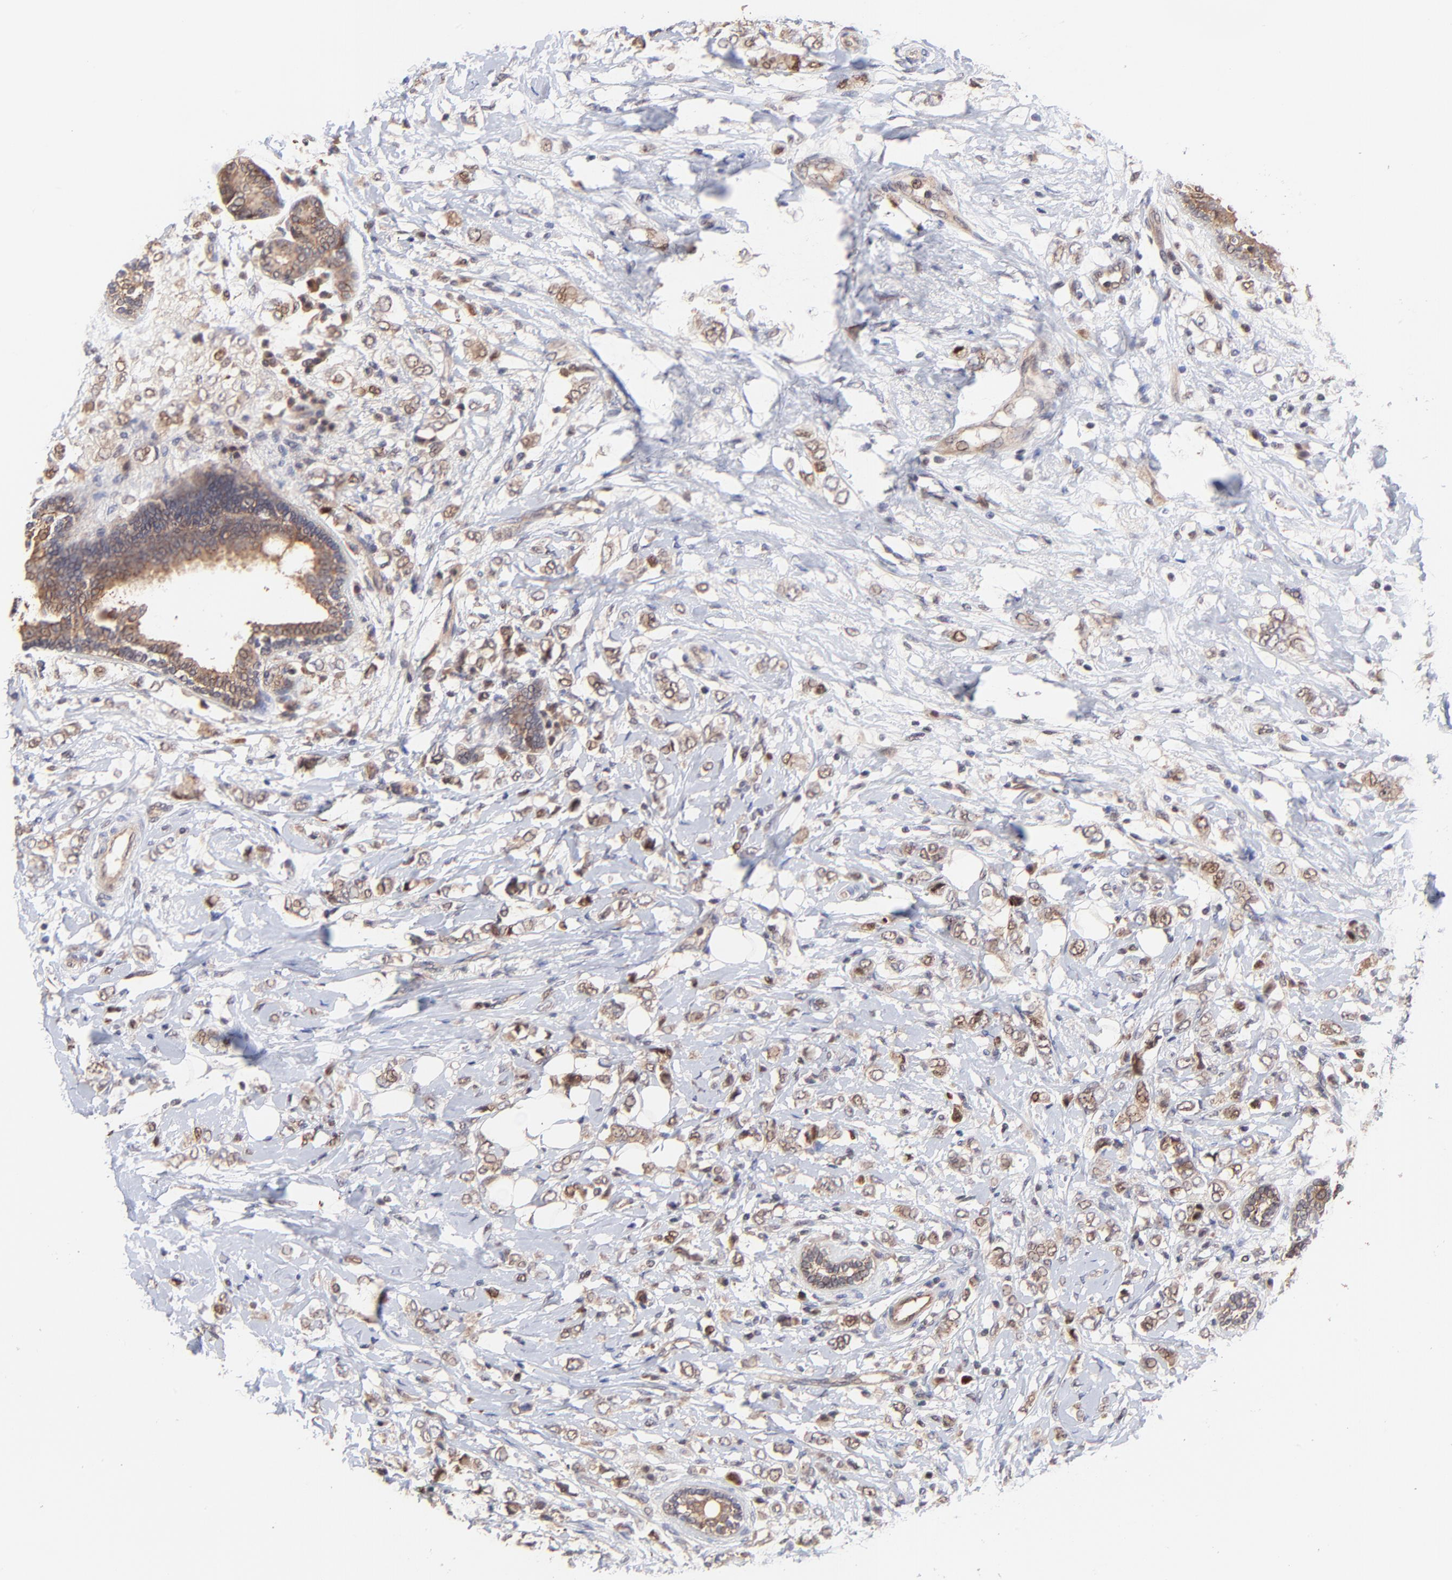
{"staining": {"intensity": "moderate", "quantity": ">75%", "location": "cytoplasmic/membranous,nuclear"}, "tissue": "breast cancer", "cell_type": "Tumor cells", "image_type": "cancer", "snomed": [{"axis": "morphology", "description": "Normal tissue, NOS"}, {"axis": "morphology", "description": "Lobular carcinoma"}, {"axis": "topography", "description": "Breast"}], "caption": "Approximately >75% of tumor cells in breast lobular carcinoma reveal moderate cytoplasmic/membranous and nuclear protein expression as visualized by brown immunohistochemical staining.", "gene": "PSMA6", "patient": {"sex": "female", "age": 47}}